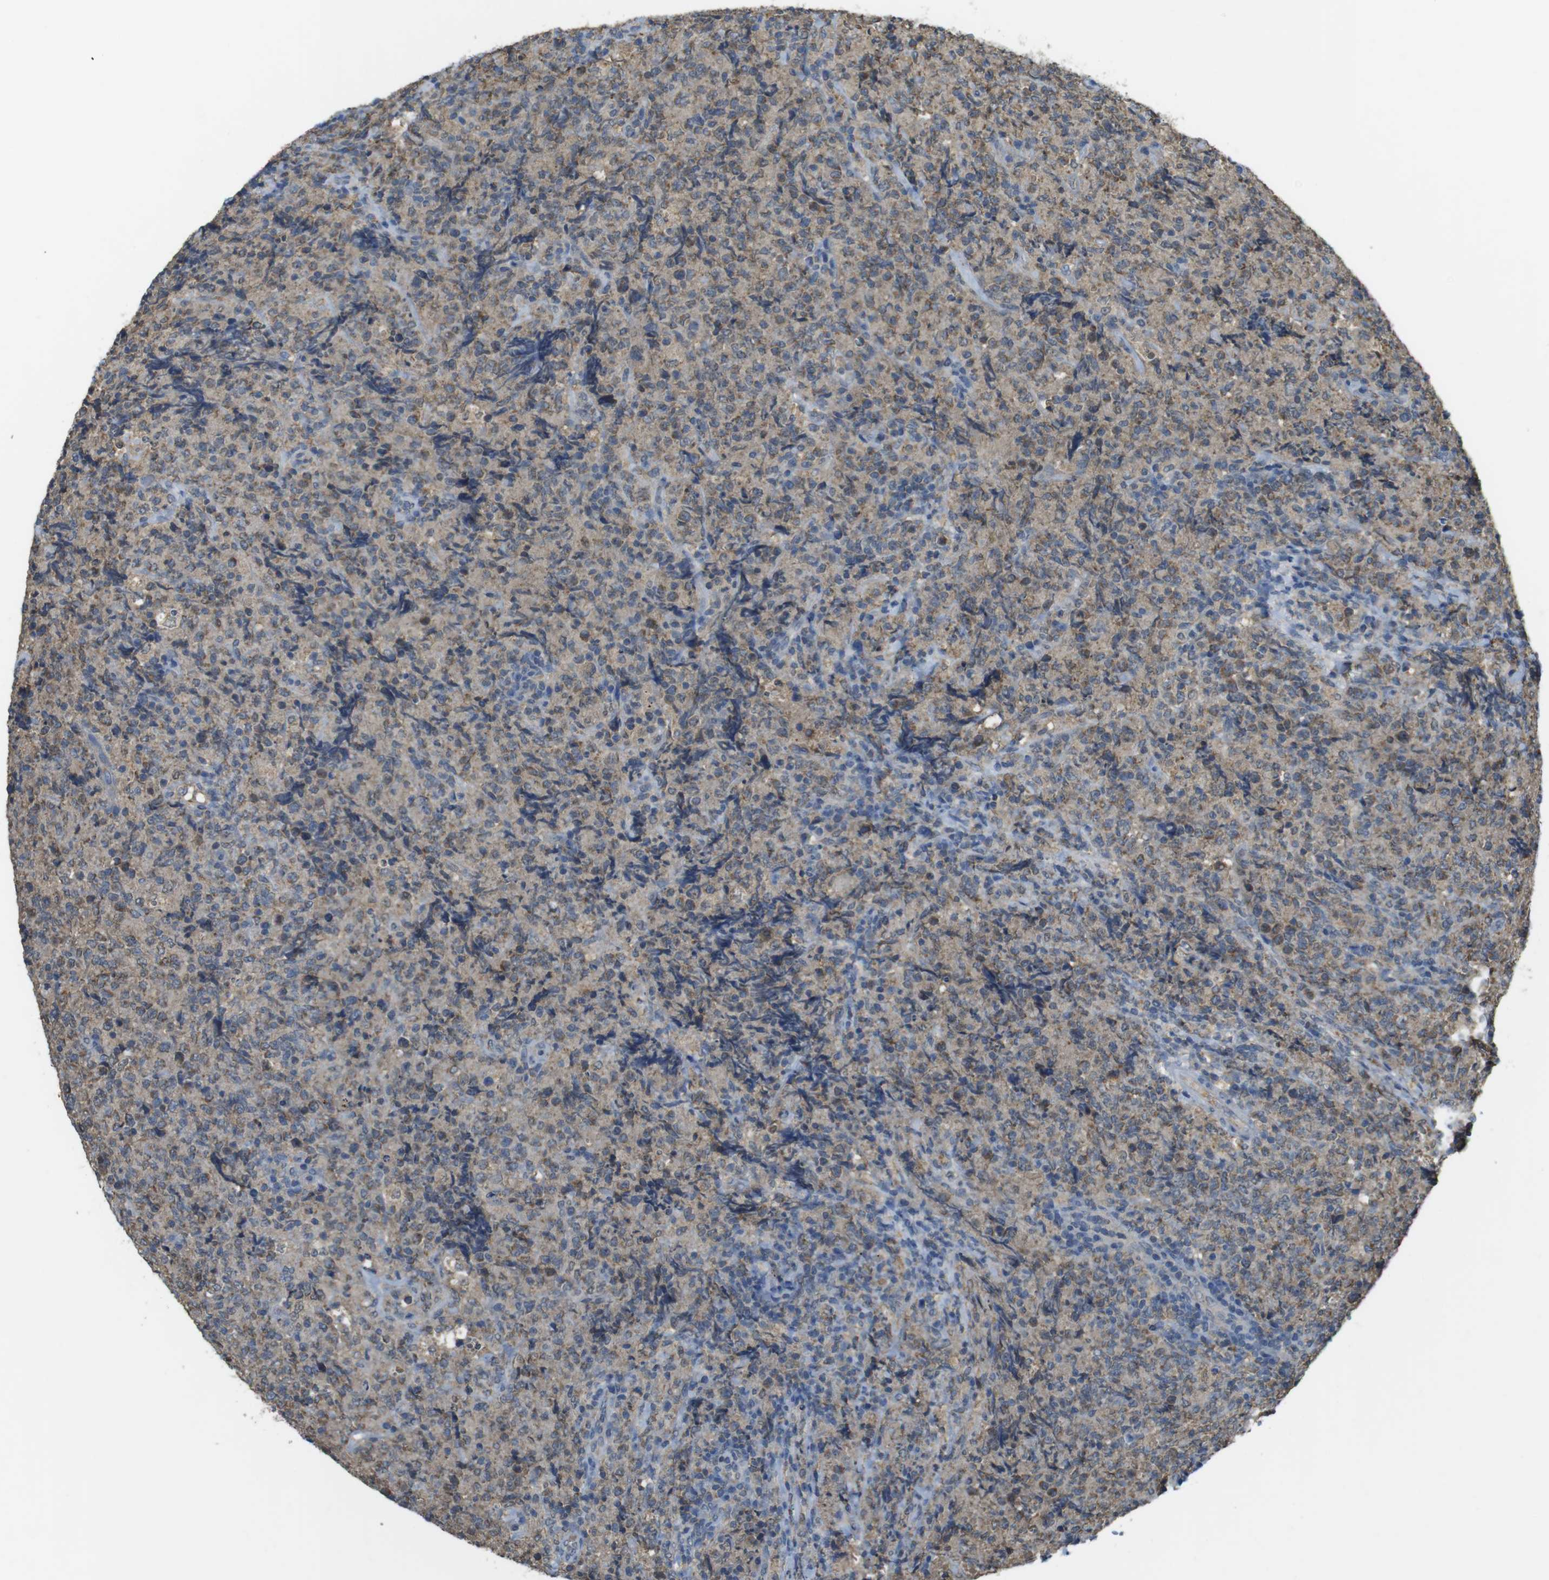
{"staining": {"intensity": "weak", "quantity": ">75%", "location": "cytoplasmic/membranous"}, "tissue": "lymphoma", "cell_type": "Tumor cells", "image_type": "cancer", "snomed": [{"axis": "morphology", "description": "Malignant lymphoma, non-Hodgkin's type, High grade"}, {"axis": "topography", "description": "Tonsil"}], "caption": "This is a micrograph of immunohistochemistry staining of lymphoma, which shows weak positivity in the cytoplasmic/membranous of tumor cells.", "gene": "BRI3BP", "patient": {"sex": "female", "age": 36}}